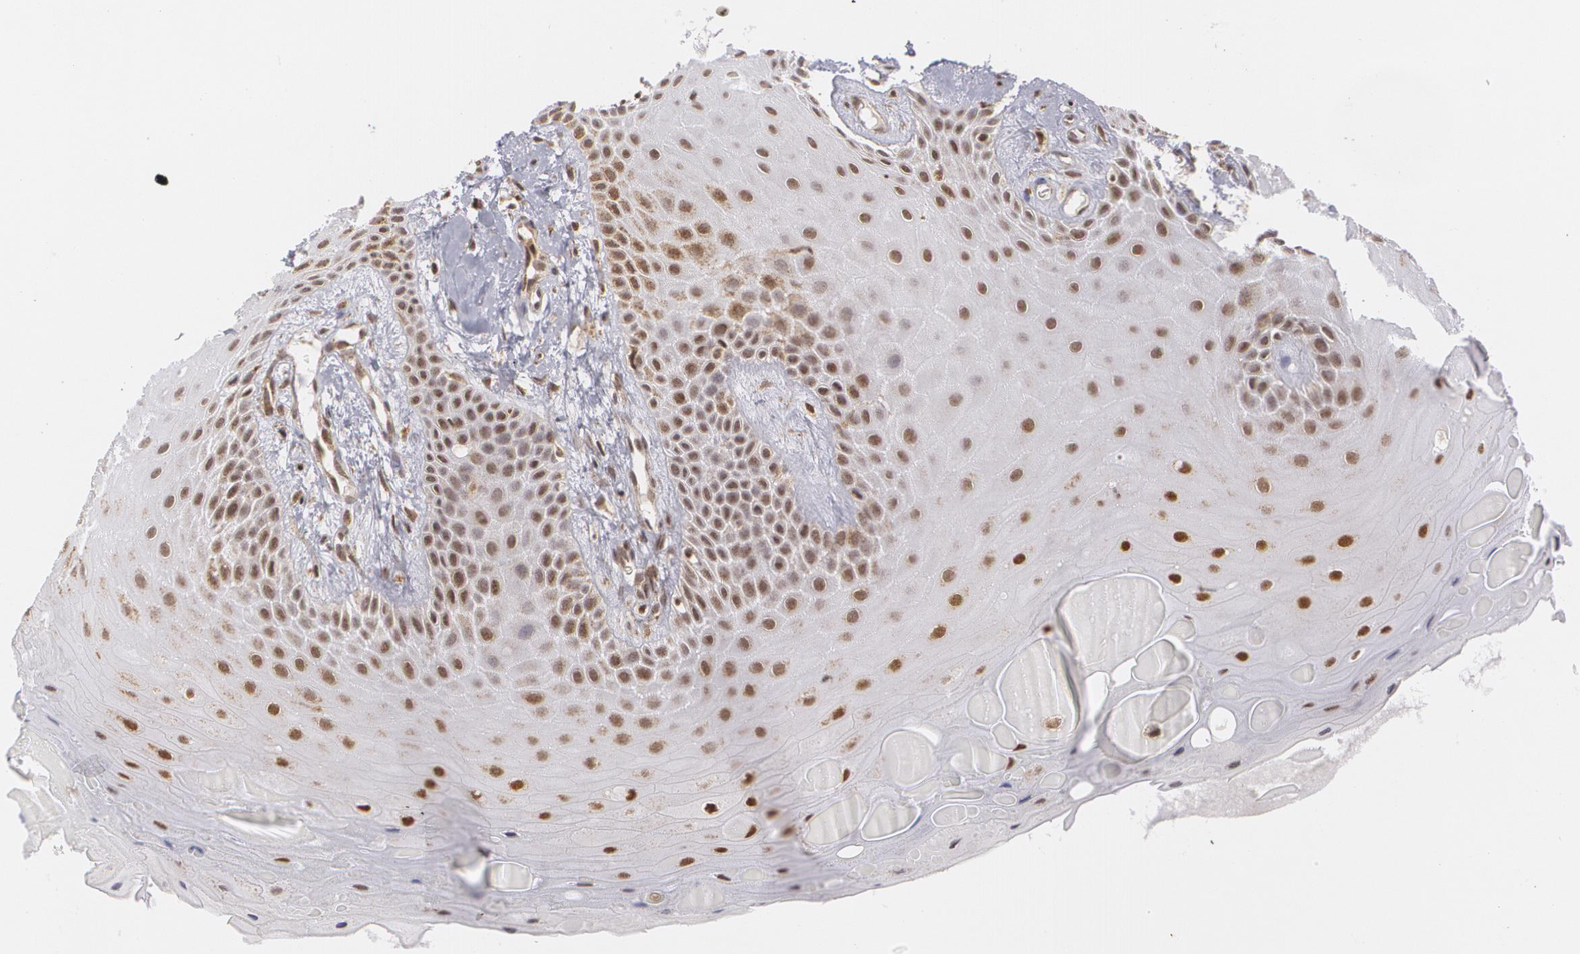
{"staining": {"intensity": "strong", "quantity": ">75%", "location": "nuclear"}, "tissue": "oral mucosa", "cell_type": "Squamous epithelial cells", "image_type": "normal", "snomed": [{"axis": "morphology", "description": "Normal tissue, NOS"}, {"axis": "topography", "description": "Oral tissue"}], "caption": "This histopathology image shows immunohistochemistry staining of unremarkable human oral mucosa, with high strong nuclear positivity in about >75% of squamous epithelial cells.", "gene": "MXD1", "patient": {"sex": "male", "age": 69}}